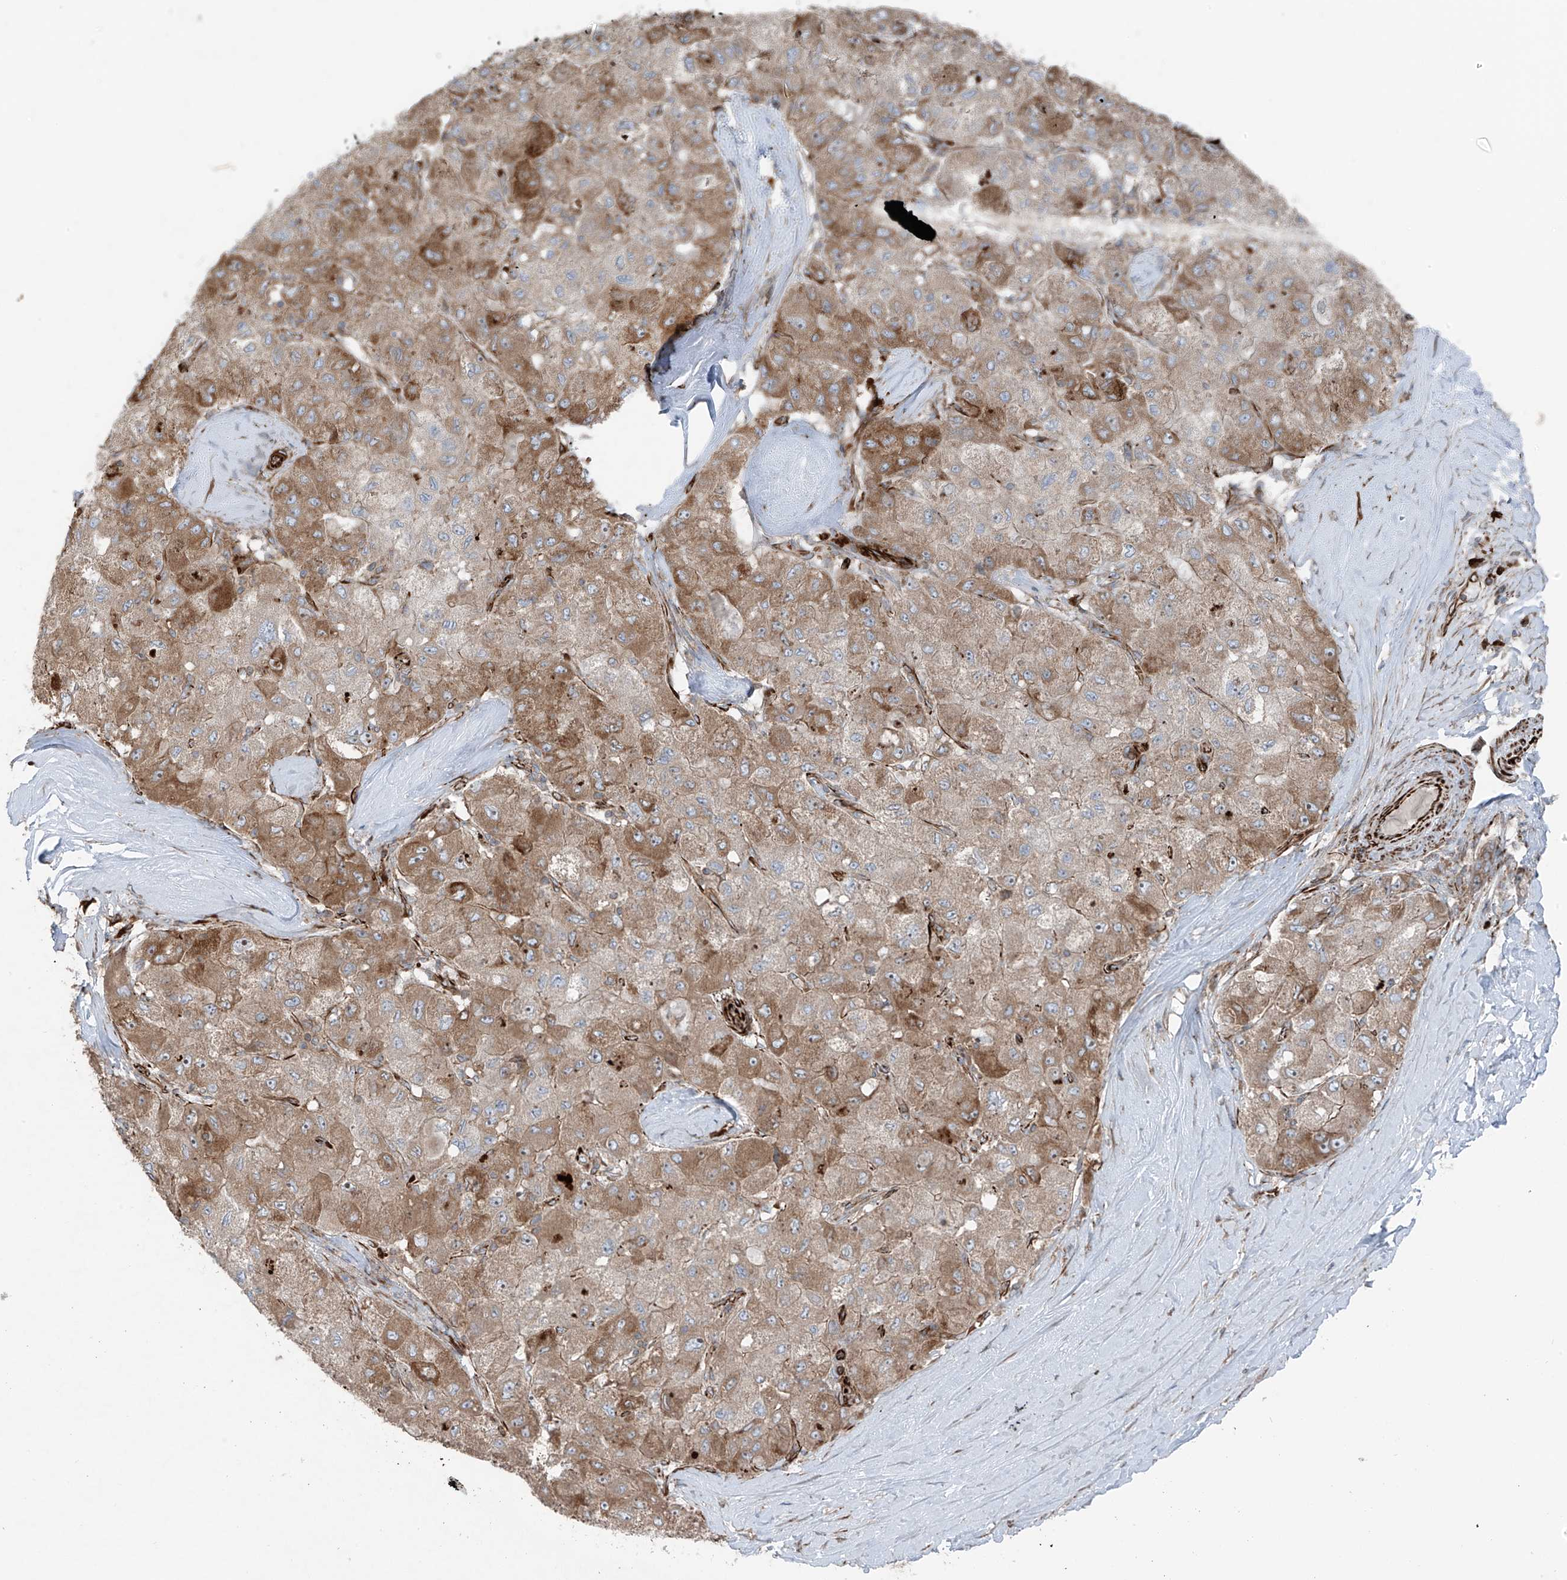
{"staining": {"intensity": "moderate", "quantity": ">75%", "location": "cytoplasmic/membranous"}, "tissue": "liver cancer", "cell_type": "Tumor cells", "image_type": "cancer", "snomed": [{"axis": "morphology", "description": "Carcinoma, Hepatocellular, NOS"}, {"axis": "topography", "description": "Liver"}], "caption": "DAB (3,3'-diaminobenzidine) immunohistochemical staining of liver cancer shows moderate cytoplasmic/membranous protein positivity in about >75% of tumor cells.", "gene": "ERLEC1", "patient": {"sex": "male", "age": 80}}